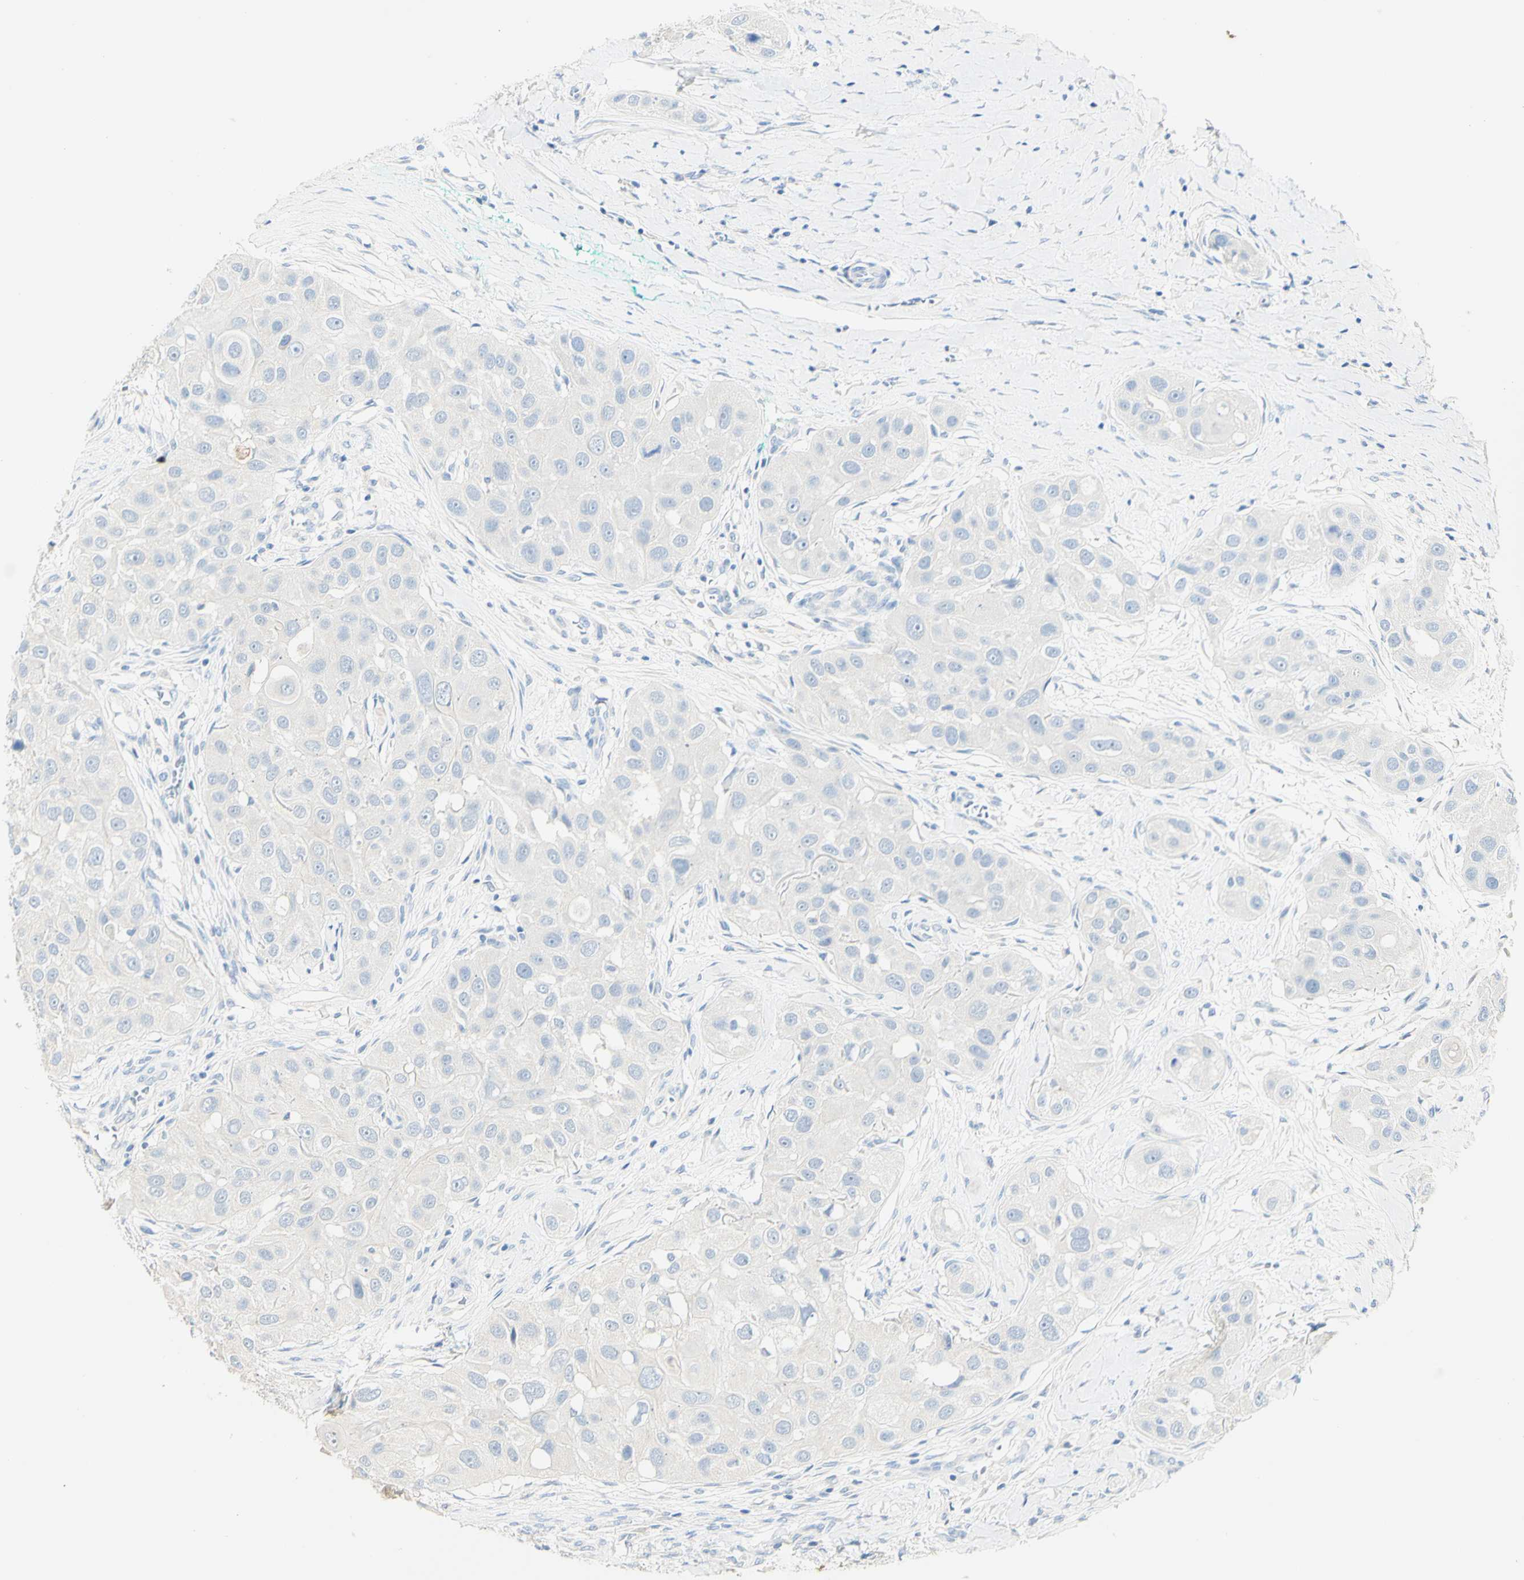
{"staining": {"intensity": "negative", "quantity": "none", "location": "none"}, "tissue": "head and neck cancer", "cell_type": "Tumor cells", "image_type": "cancer", "snomed": [{"axis": "morphology", "description": "Normal tissue, NOS"}, {"axis": "morphology", "description": "Squamous cell carcinoma, NOS"}, {"axis": "topography", "description": "Skeletal muscle"}, {"axis": "topography", "description": "Head-Neck"}], "caption": "IHC of head and neck cancer (squamous cell carcinoma) displays no positivity in tumor cells.", "gene": "PIGR", "patient": {"sex": "male", "age": 51}}